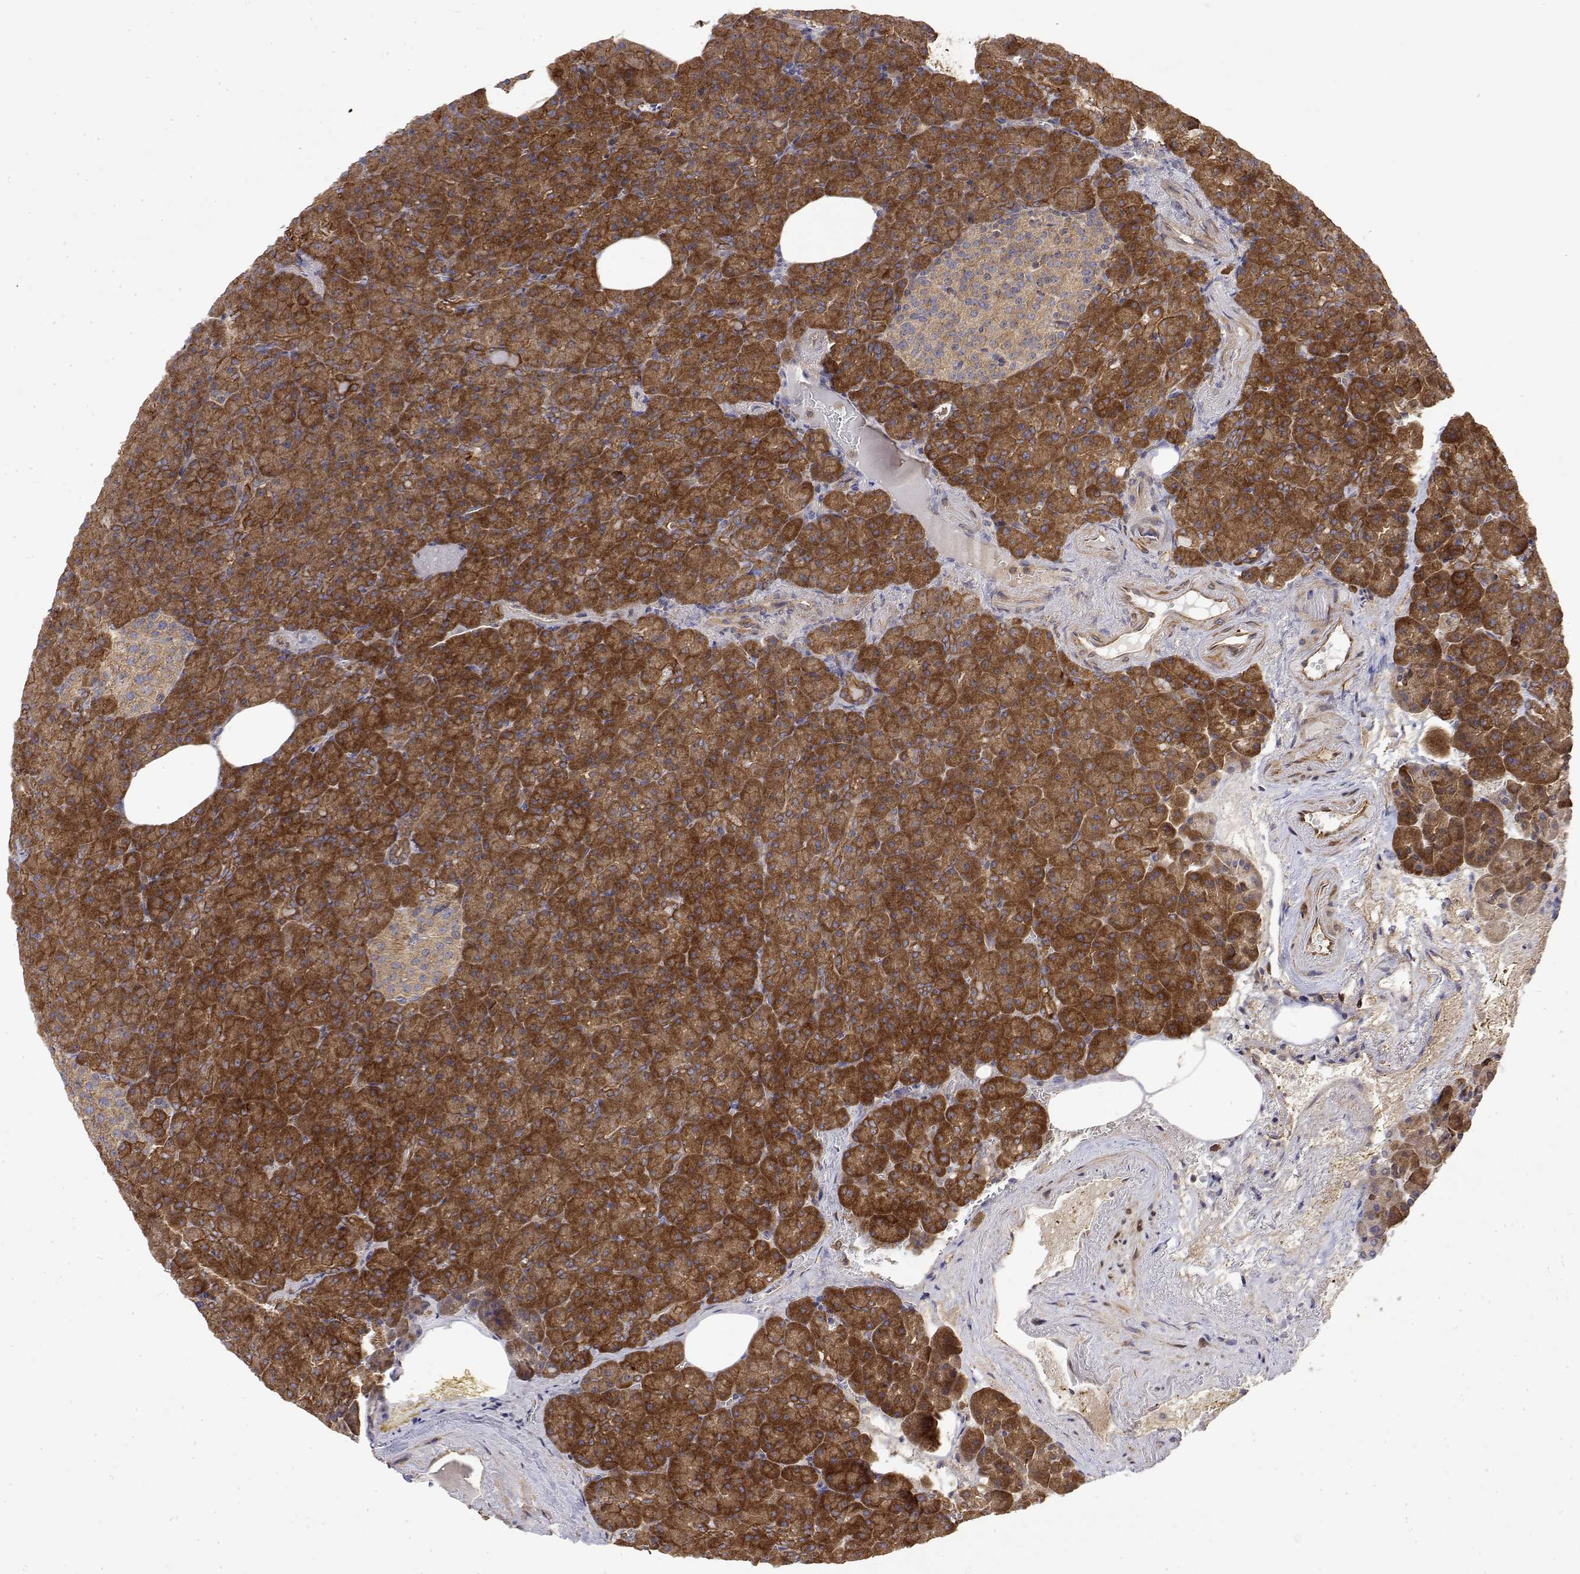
{"staining": {"intensity": "strong", "quantity": ">75%", "location": "cytoplasmic/membranous"}, "tissue": "pancreas", "cell_type": "Exocrine glandular cells", "image_type": "normal", "snomed": [{"axis": "morphology", "description": "Normal tissue, NOS"}, {"axis": "topography", "description": "Pancreas"}], "caption": "Strong cytoplasmic/membranous positivity is present in about >75% of exocrine glandular cells in benign pancreas.", "gene": "PACSIN2", "patient": {"sex": "female", "age": 74}}